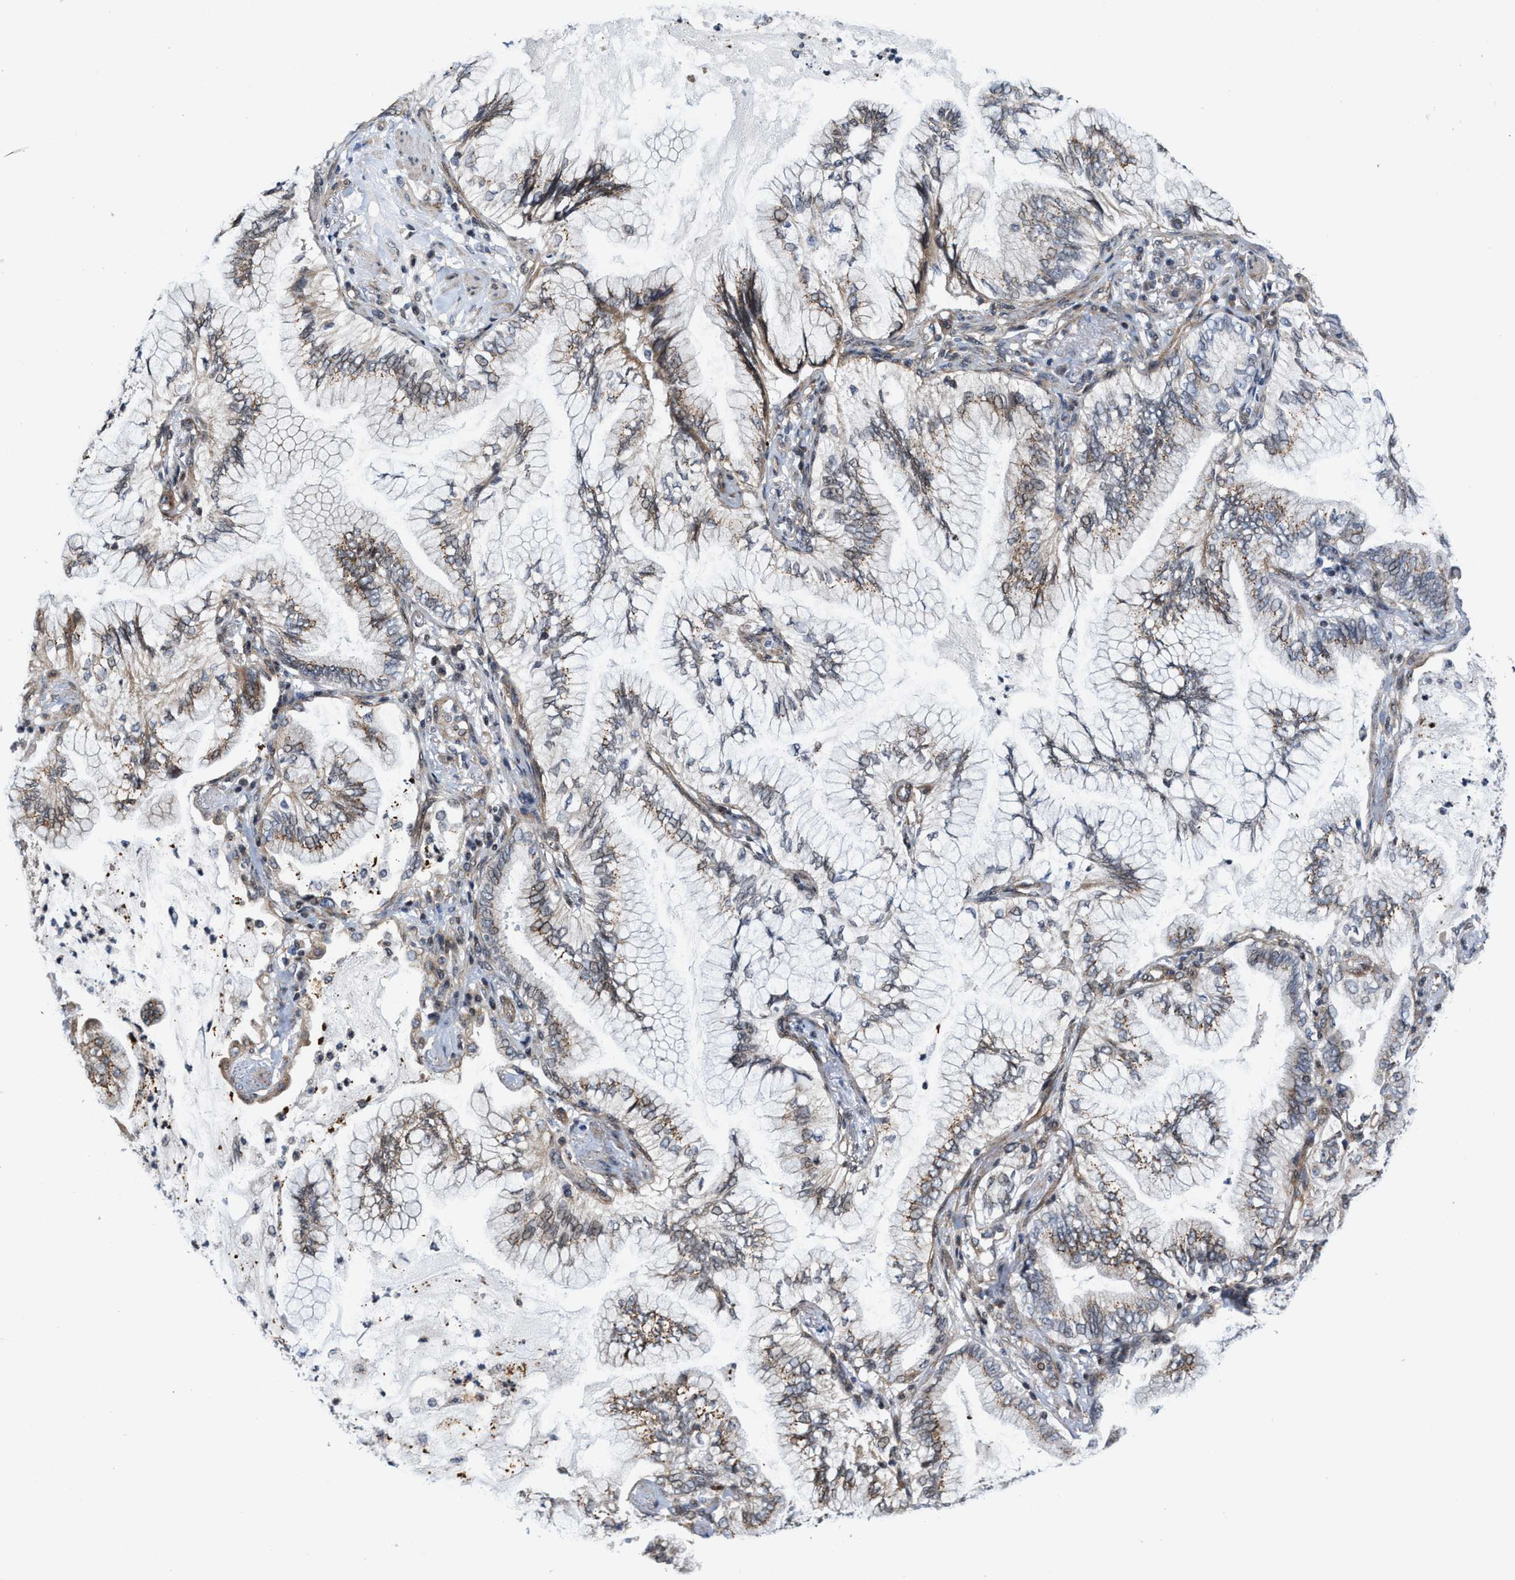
{"staining": {"intensity": "weak", "quantity": ">75%", "location": "cytoplasmic/membranous"}, "tissue": "lung cancer", "cell_type": "Tumor cells", "image_type": "cancer", "snomed": [{"axis": "morphology", "description": "Normal tissue, NOS"}, {"axis": "morphology", "description": "Adenocarcinoma, NOS"}, {"axis": "topography", "description": "Bronchus"}, {"axis": "topography", "description": "Lung"}], "caption": "Tumor cells demonstrate low levels of weak cytoplasmic/membranous staining in about >75% of cells in lung cancer.", "gene": "TGFB1I1", "patient": {"sex": "female", "age": 70}}